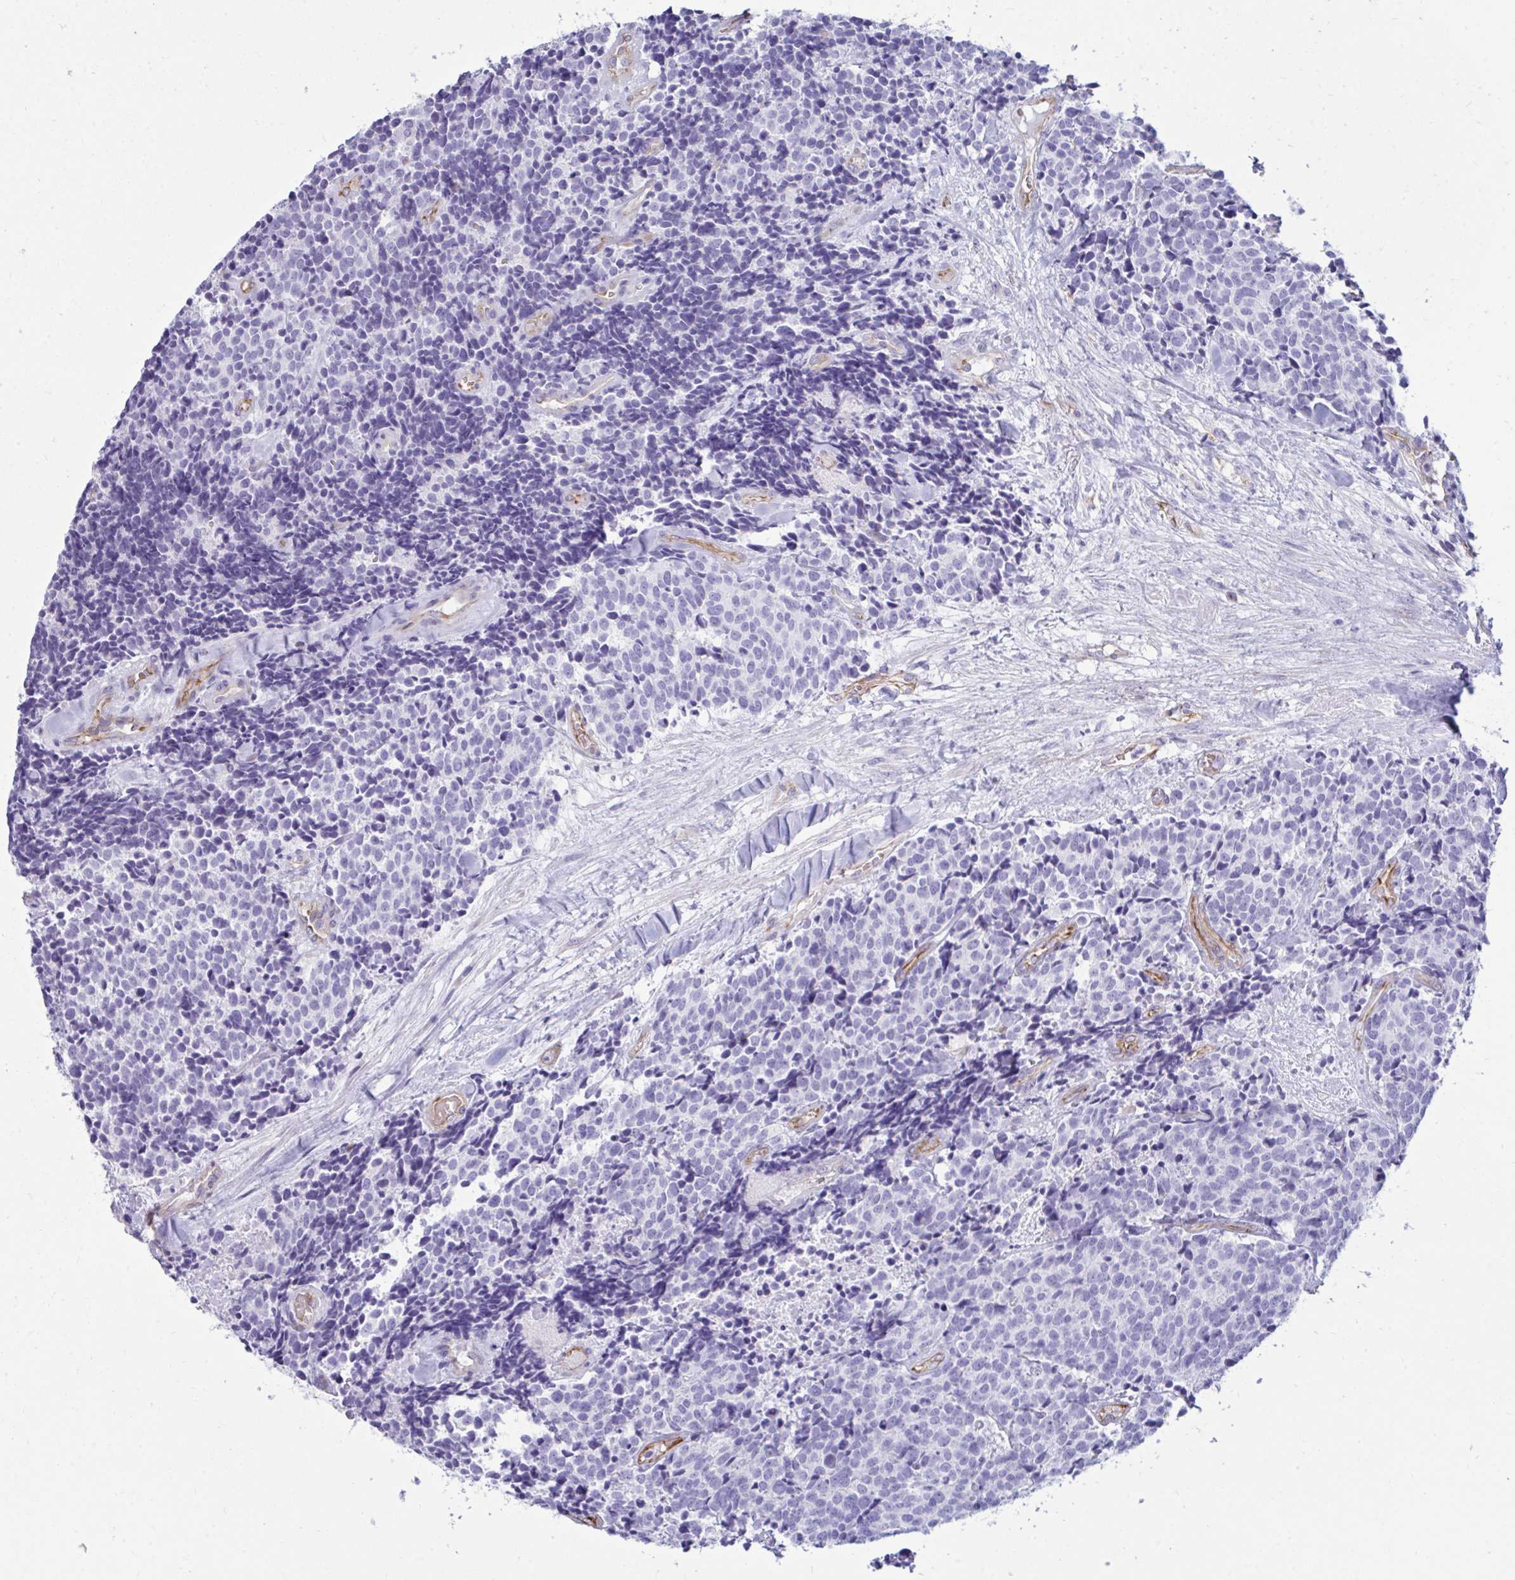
{"staining": {"intensity": "negative", "quantity": "none", "location": "none"}, "tissue": "carcinoid", "cell_type": "Tumor cells", "image_type": "cancer", "snomed": [{"axis": "morphology", "description": "Carcinoid, malignant, NOS"}, {"axis": "topography", "description": "Skin"}], "caption": "An image of carcinoid stained for a protein demonstrates no brown staining in tumor cells. (DAB (3,3'-diaminobenzidine) IHC, high magnification).", "gene": "UBL3", "patient": {"sex": "female", "age": 79}}